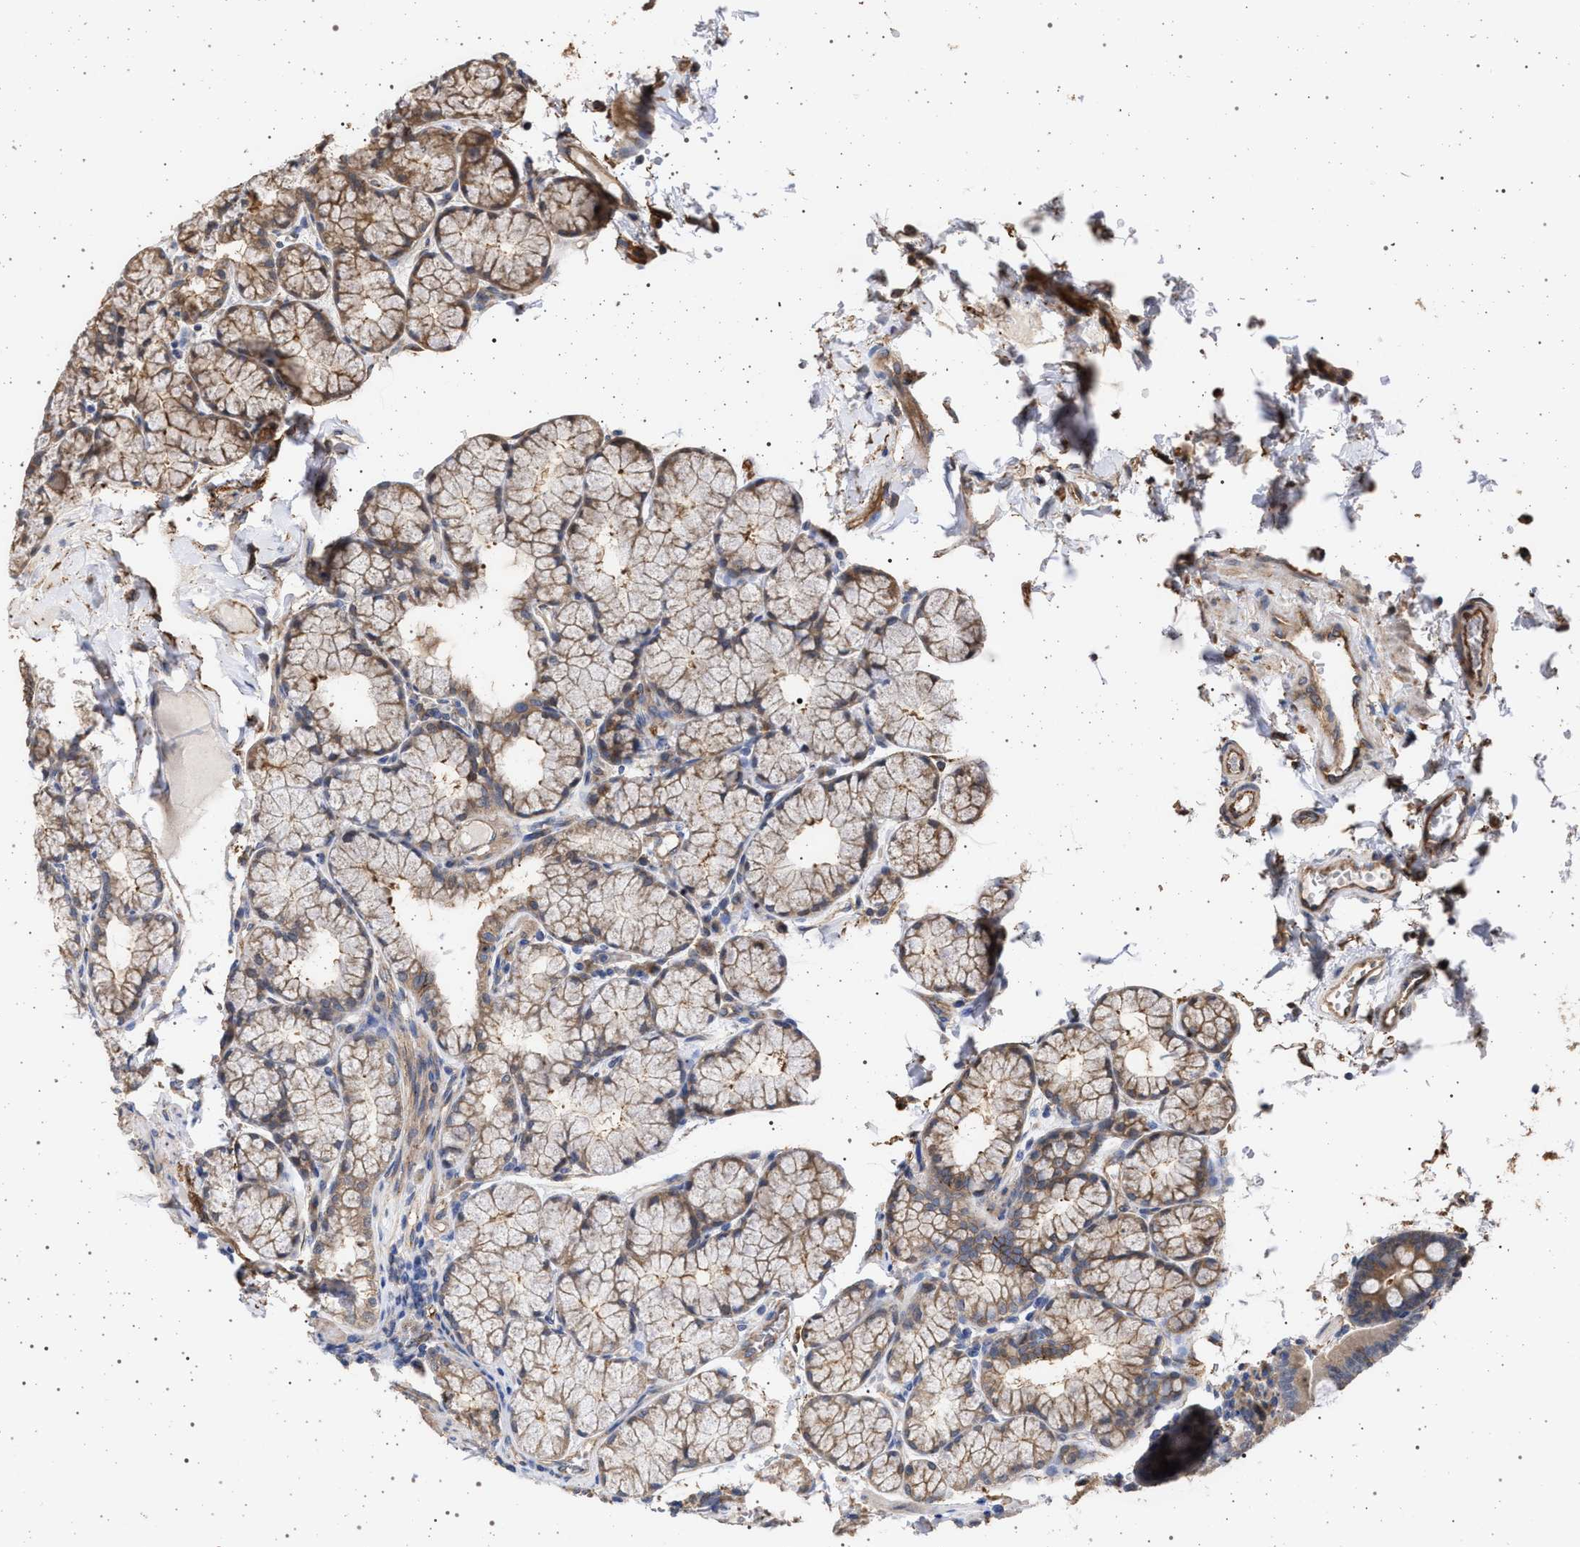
{"staining": {"intensity": "moderate", "quantity": "25%-75%", "location": "cytoplasmic/membranous"}, "tissue": "duodenum", "cell_type": "Glandular cells", "image_type": "normal", "snomed": [{"axis": "morphology", "description": "Normal tissue, NOS"}, {"axis": "topography", "description": "Duodenum"}], "caption": "The micrograph displays staining of unremarkable duodenum, revealing moderate cytoplasmic/membranous protein staining (brown color) within glandular cells. The staining was performed using DAB (3,3'-diaminobenzidine), with brown indicating positive protein expression. Nuclei are stained blue with hematoxylin.", "gene": "IFT20", "patient": {"sex": "male", "age": 50}}